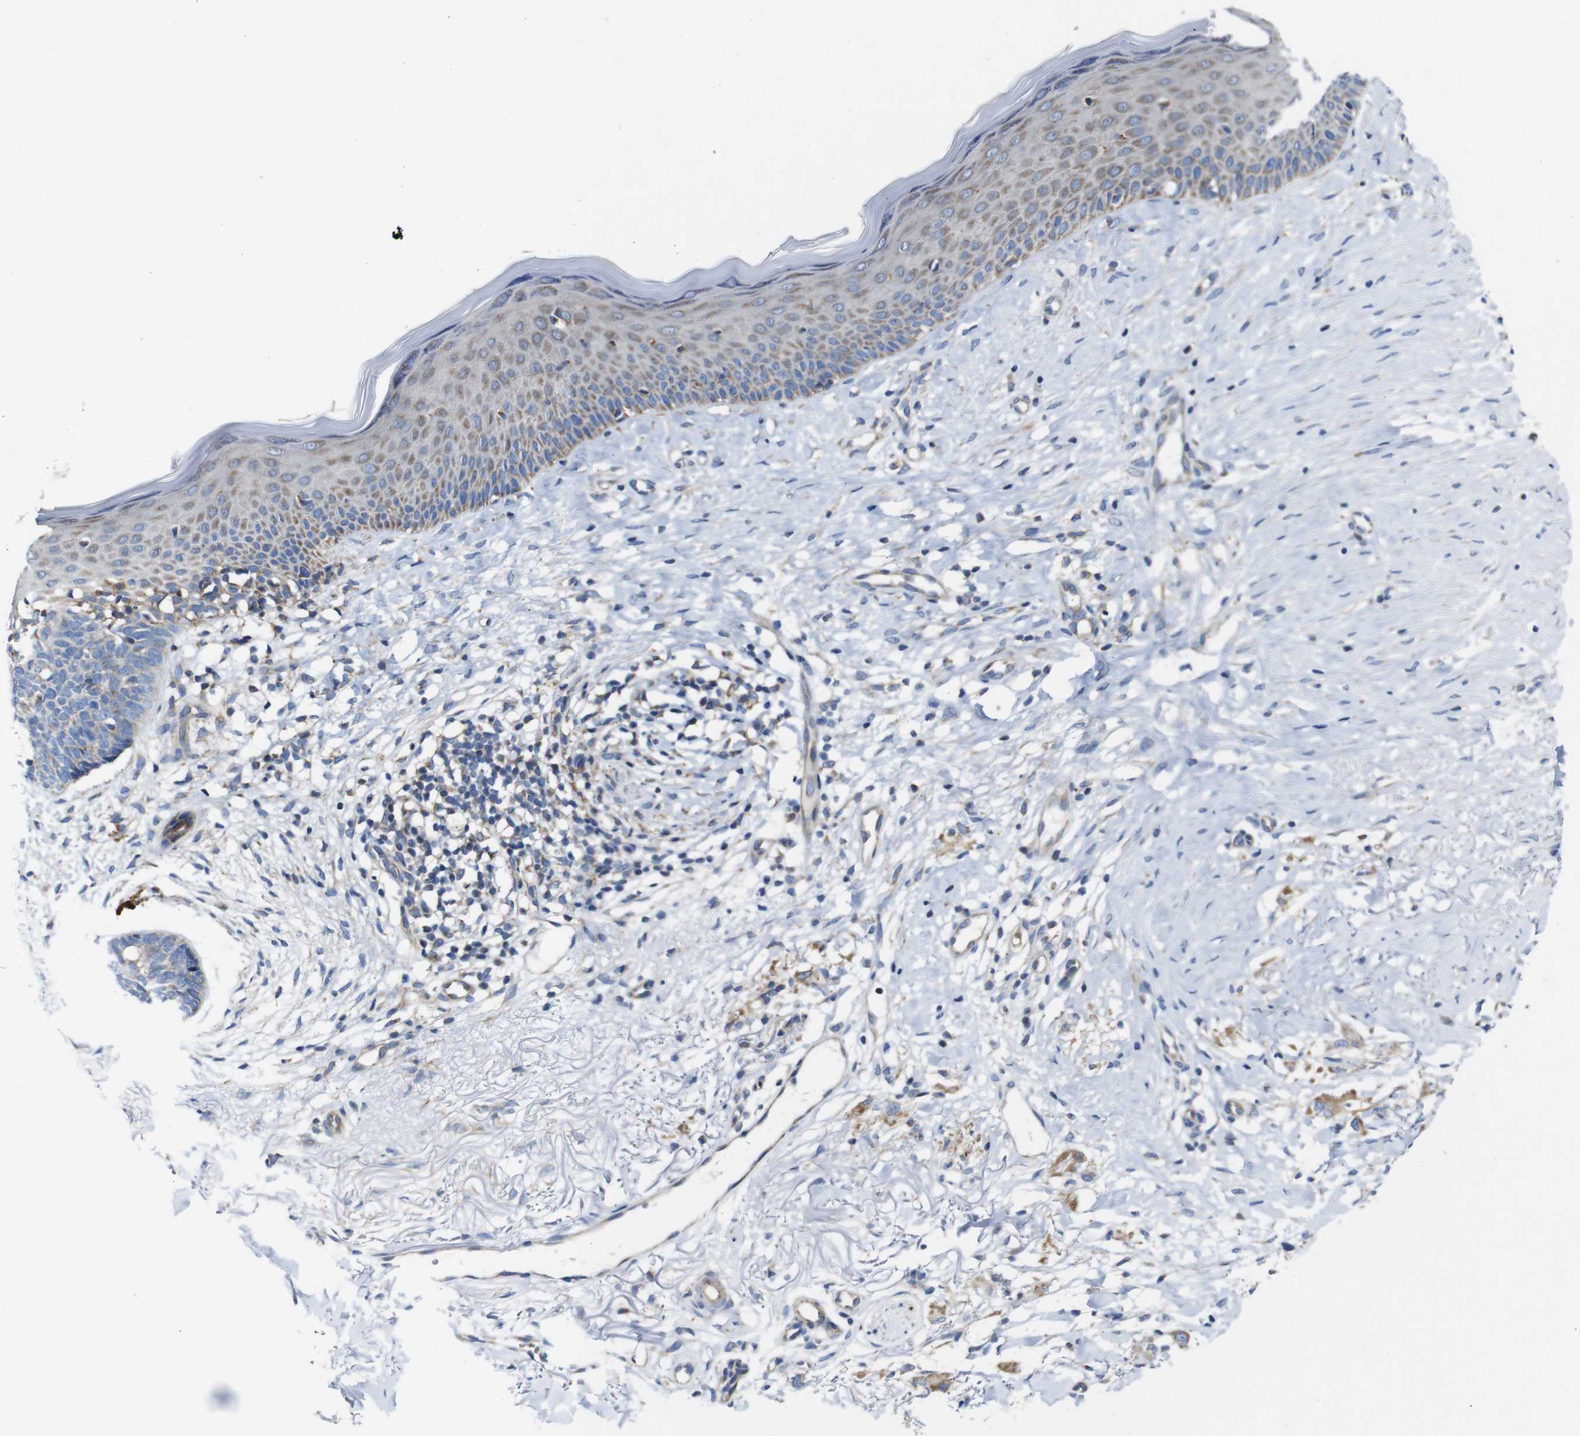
{"staining": {"intensity": "weak", "quantity": "<25%", "location": "cytoplasmic/membranous"}, "tissue": "skin cancer", "cell_type": "Tumor cells", "image_type": "cancer", "snomed": [{"axis": "morphology", "description": "Basal cell carcinoma"}, {"axis": "topography", "description": "Skin"}], "caption": "This image is of basal cell carcinoma (skin) stained with immunohistochemistry to label a protein in brown with the nuclei are counter-stained blue. There is no expression in tumor cells.", "gene": "PDCD1LG2", "patient": {"sex": "female", "age": 70}}